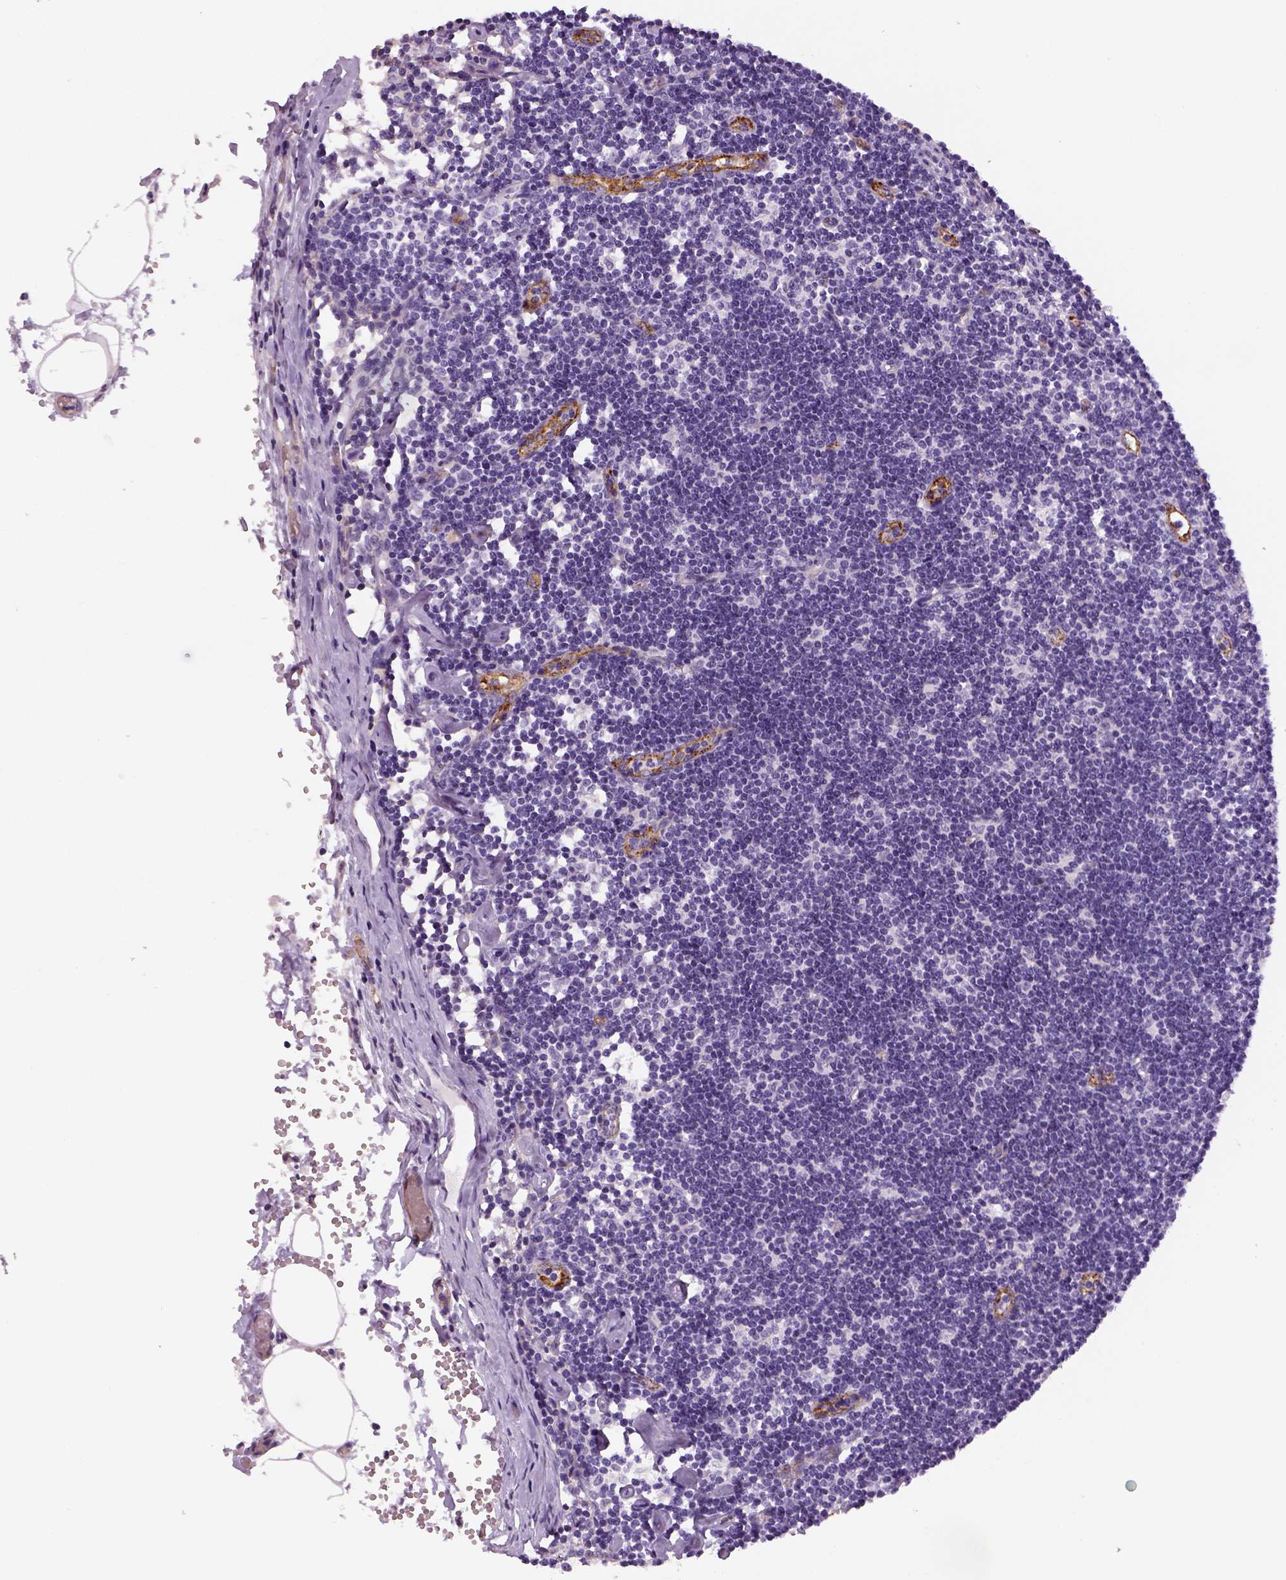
{"staining": {"intensity": "negative", "quantity": "none", "location": "none"}, "tissue": "lymph node", "cell_type": "Germinal center cells", "image_type": "normal", "snomed": [{"axis": "morphology", "description": "Normal tissue, NOS"}, {"axis": "topography", "description": "Lymph node"}], "caption": "A high-resolution photomicrograph shows immunohistochemistry (IHC) staining of benign lymph node, which reveals no significant positivity in germinal center cells. (DAB immunohistochemistry (IHC), high magnification).", "gene": "ENSG00000250349", "patient": {"sex": "female", "age": 42}}